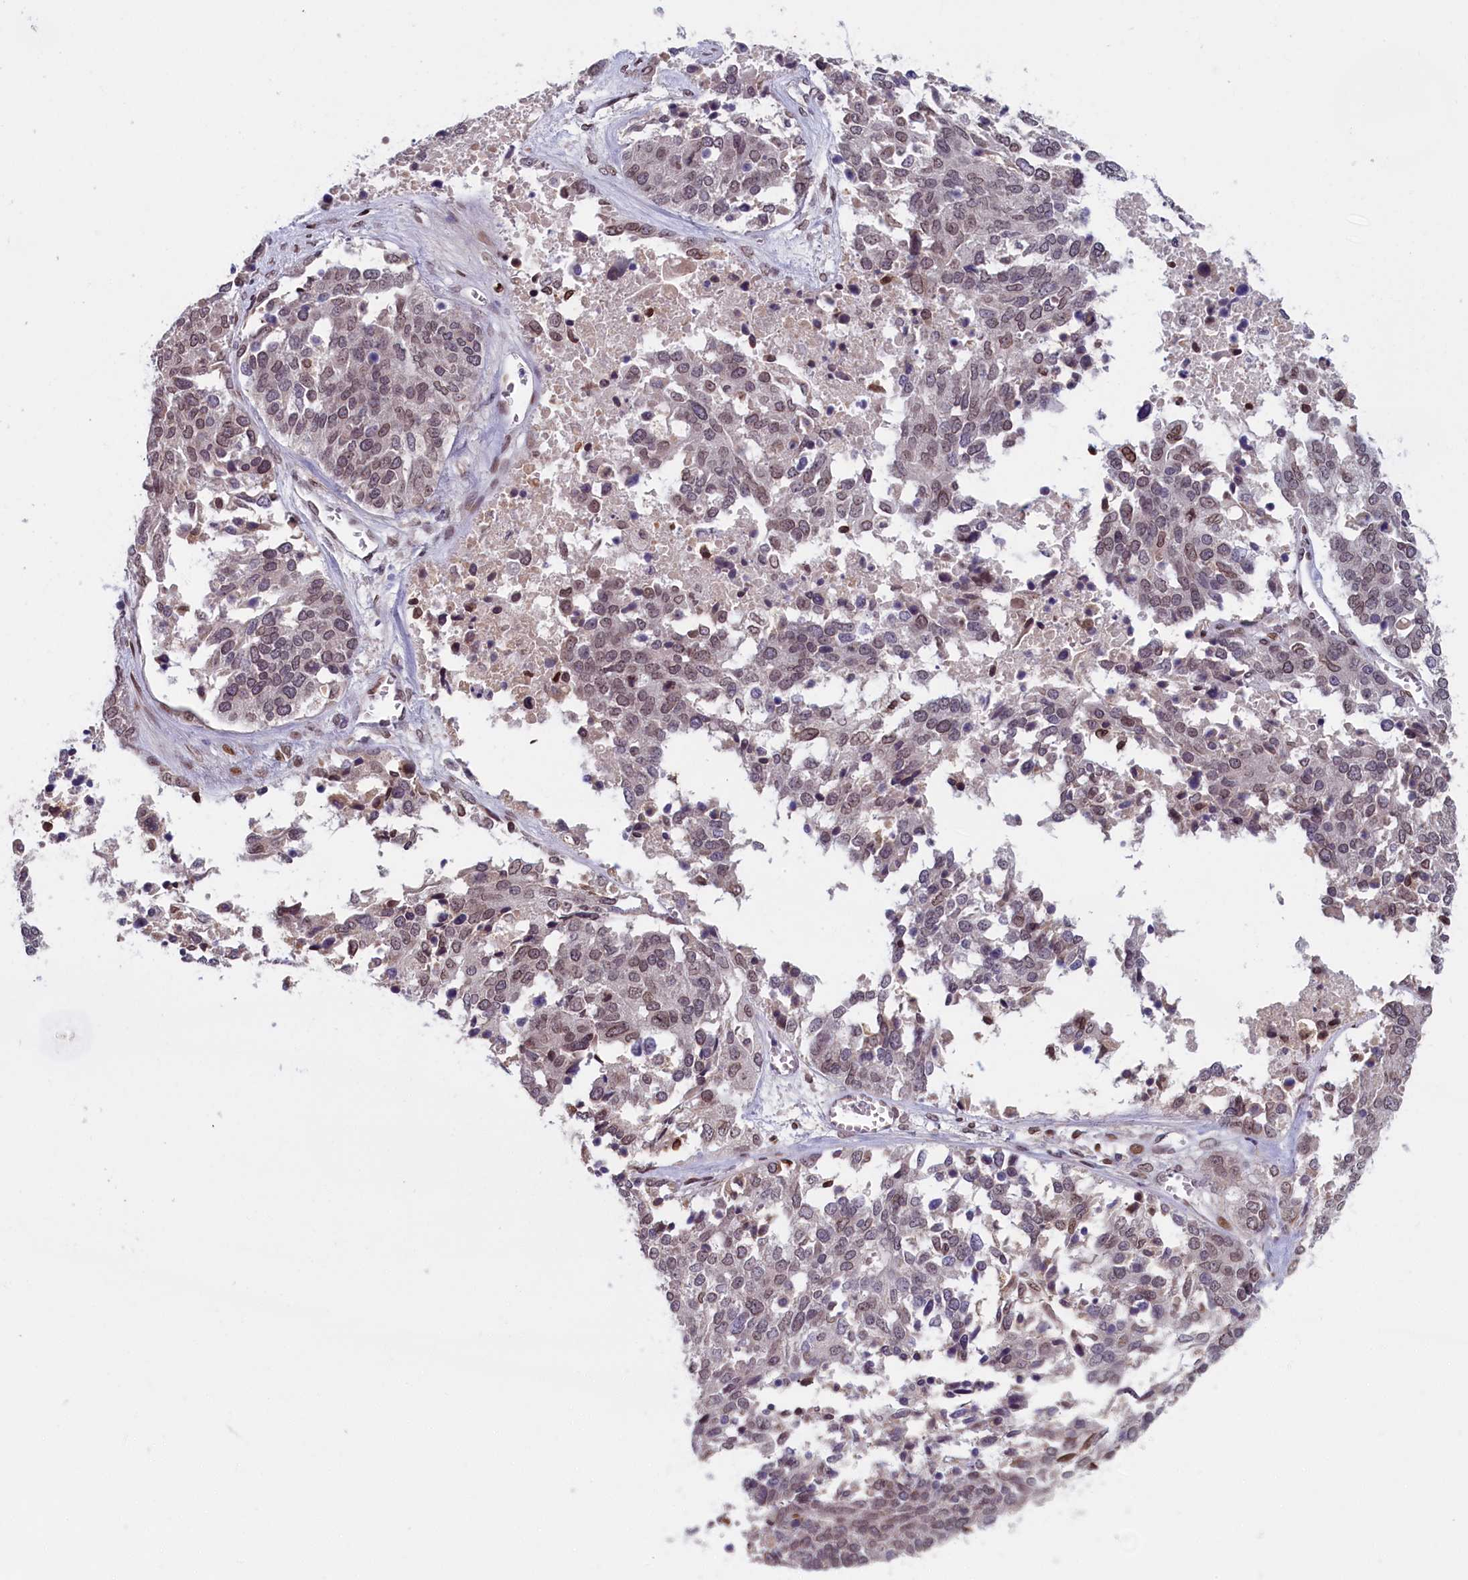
{"staining": {"intensity": "moderate", "quantity": "25%-75%", "location": "cytoplasmic/membranous,nuclear"}, "tissue": "ovarian cancer", "cell_type": "Tumor cells", "image_type": "cancer", "snomed": [{"axis": "morphology", "description": "Cystadenocarcinoma, serous, NOS"}, {"axis": "topography", "description": "Ovary"}], "caption": "Brown immunohistochemical staining in ovarian cancer reveals moderate cytoplasmic/membranous and nuclear positivity in about 25%-75% of tumor cells. The protein is stained brown, and the nuclei are stained in blue (DAB IHC with brightfield microscopy, high magnification).", "gene": "GPSM1", "patient": {"sex": "female", "age": 44}}